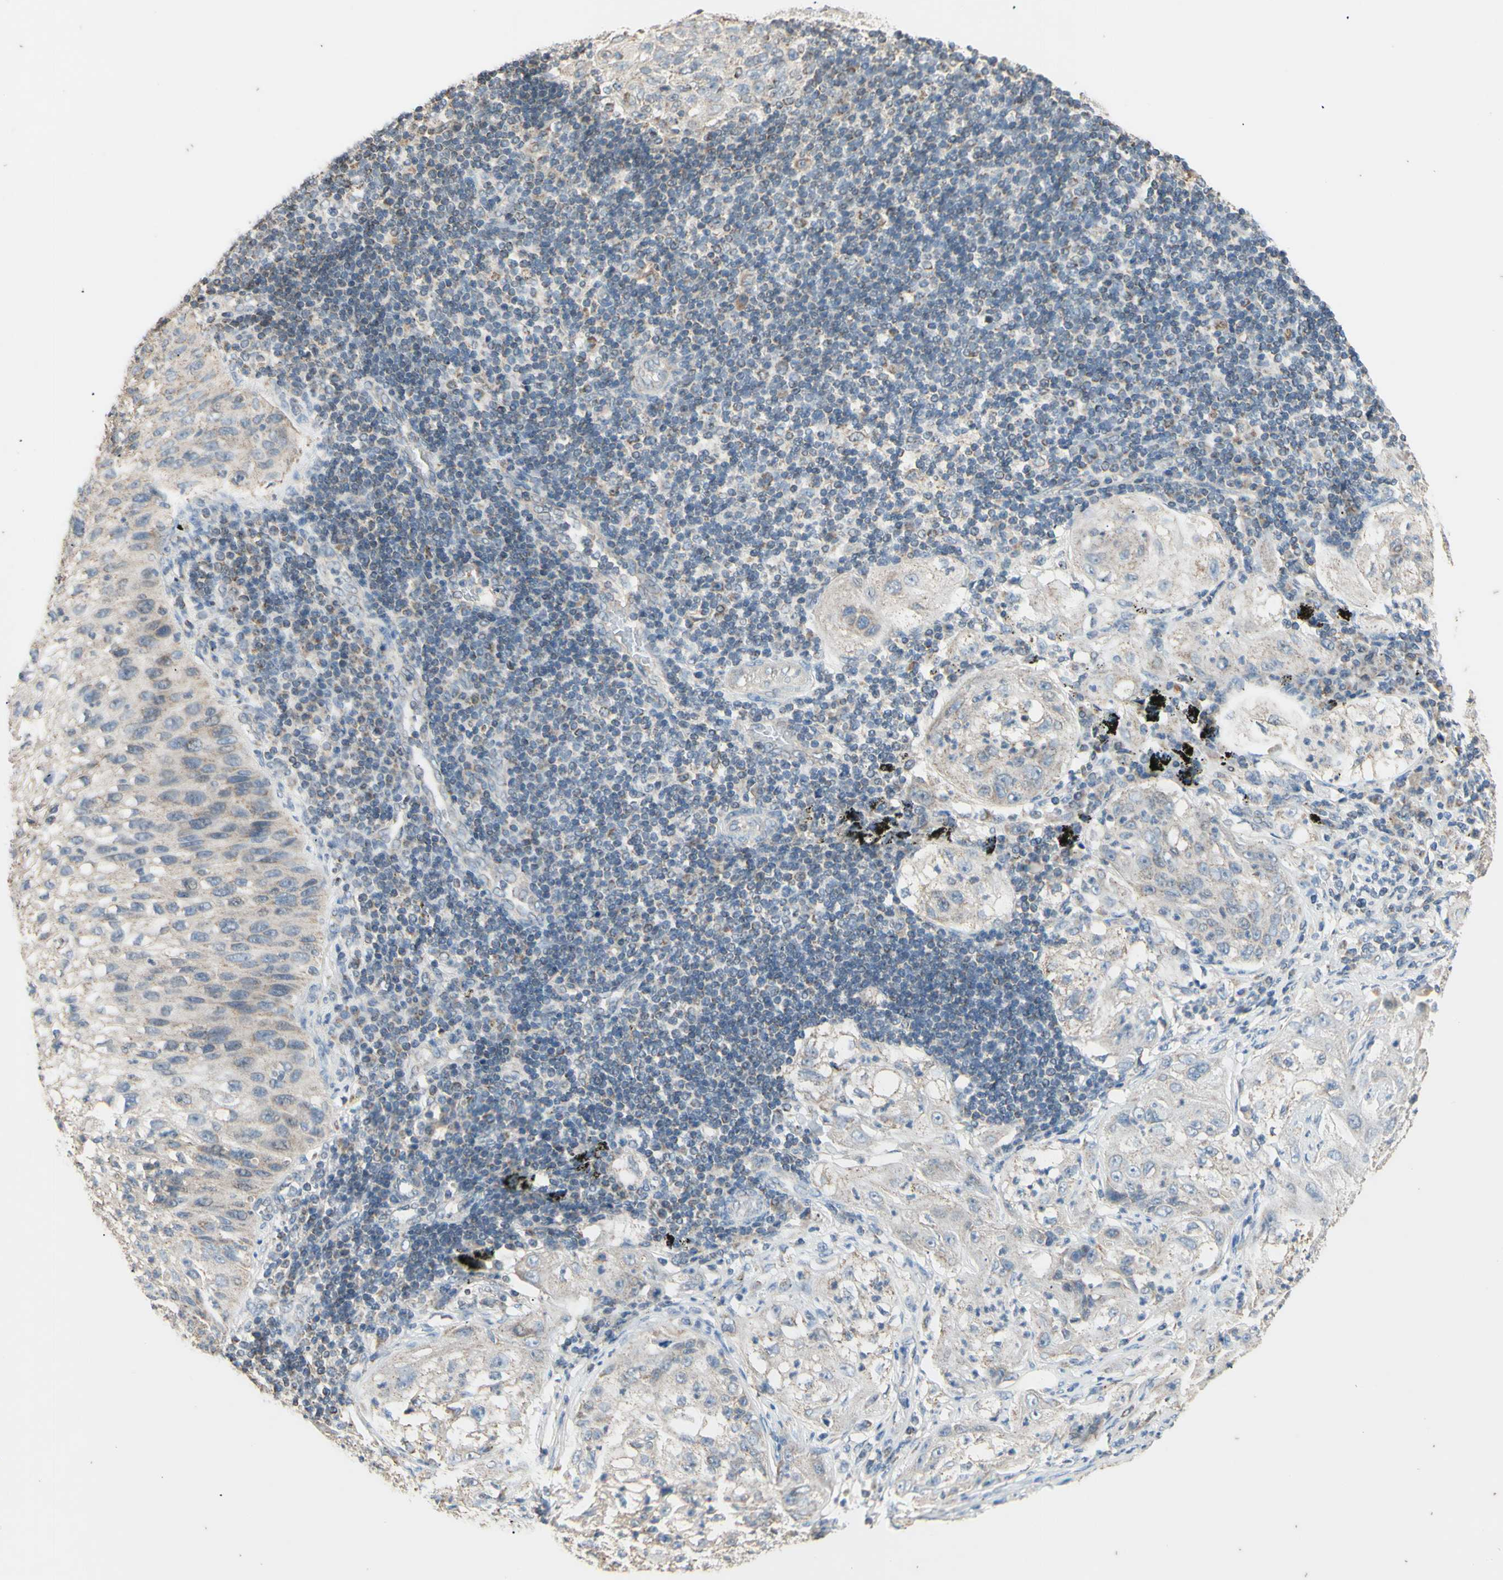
{"staining": {"intensity": "weak", "quantity": "<25%", "location": "cytoplasmic/membranous"}, "tissue": "lung cancer", "cell_type": "Tumor cells", "image_type": "cancer", "snomed": [{"axis": "morphology", "description": "Inflammation, NOS"}, {"axis": "morphology", "description": "Squamous cell carcinoma, NOS"}, {"axis": "topography", "description": "Lymph node"}, {"axis": "topography", "description": "Soft tissue"}, {"axis": "topography", "description": "Lung"}], "caption": "DAB immunohistochemical staining of human lung squamous cell carcinoma reveals no significant staining in tumor cells.", "gene": "PTGIS", "patient": {"sex": "male", "age": 66}}